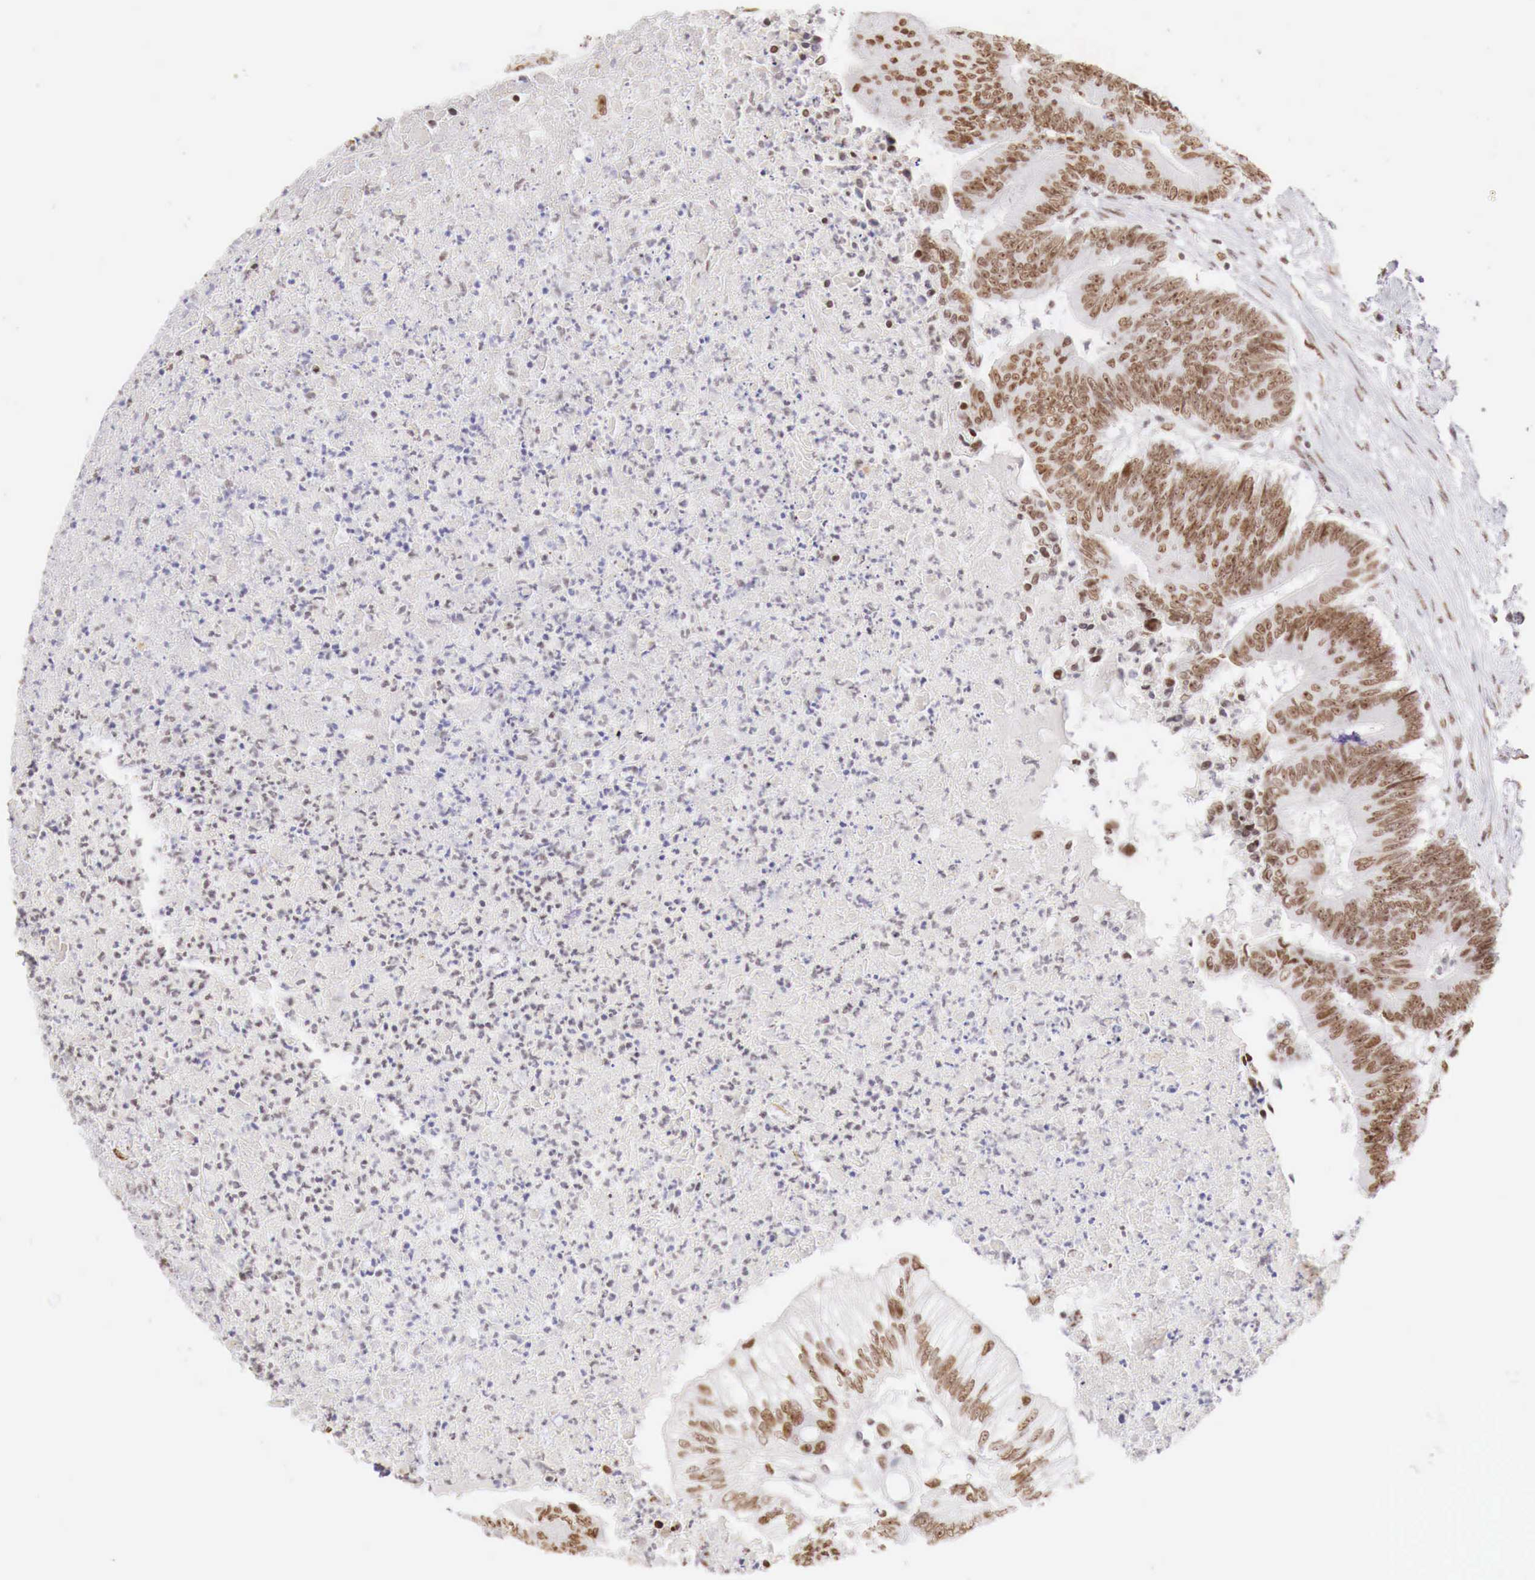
{"staining": {"intensity": "moderate", "quantity": "25%-75%", "location": "nuclear"}, "tissue": "colorectal cancer", "cell_type": "Tumor cells", "image_type": "cancer", "snomed": [{"axis": "morphology", "description": "Adenocarcinoma, NOS"}, {"axis": "topography", "description": "Colon"}], "caption": "This photomicrograph shows colorectal cancer (adenocarcinoma) stained with immunohistochemistry (IHC) to label a protein in brown. The nuclear of tumor cells show moderate positivity for the protein. Nuclei are counter-stained blue.", "gene": "PHF14", "patient": {"sex": "male", "age": 65}}